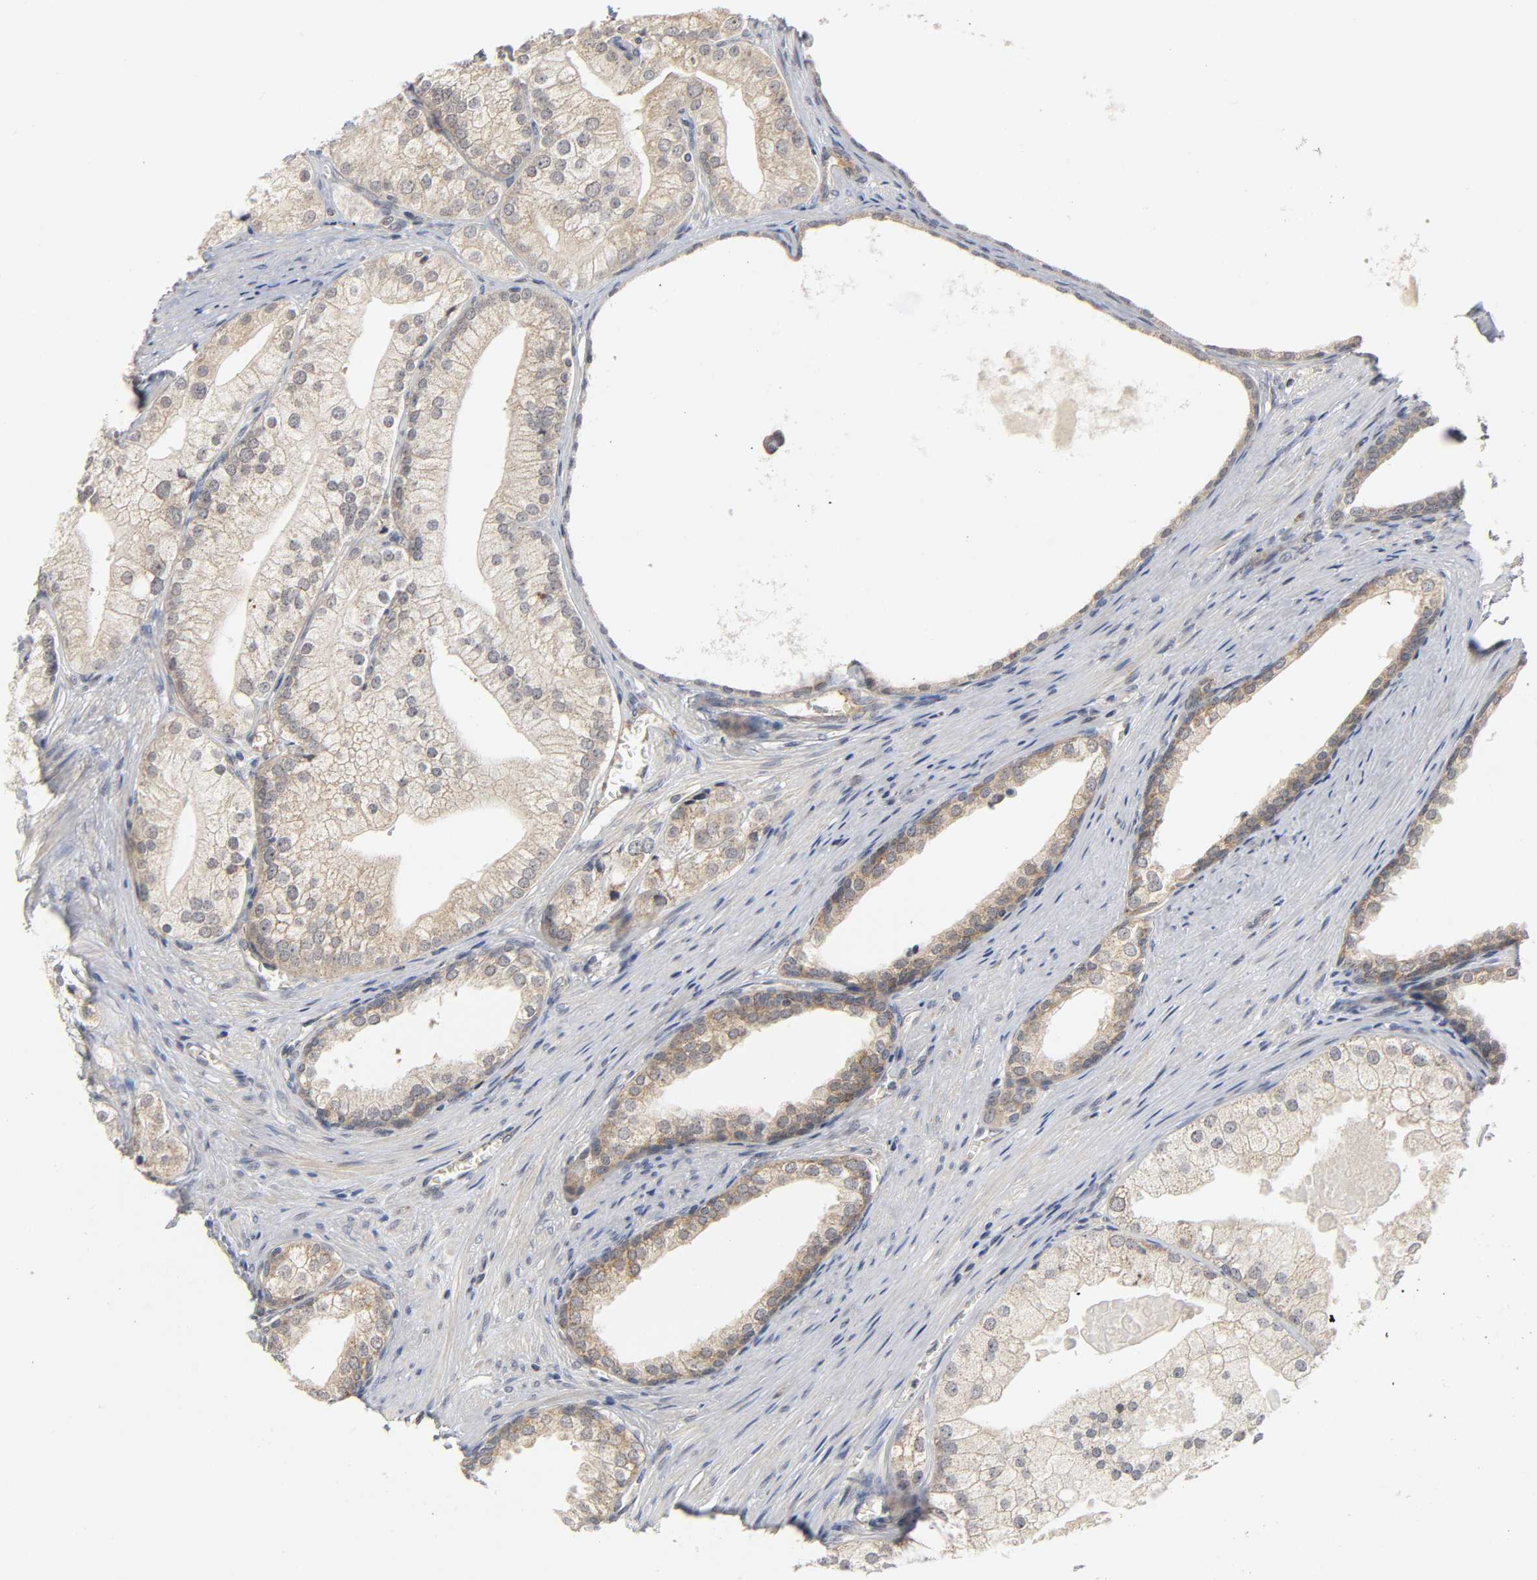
{"staining": {"intensity": "weak", "quantity": ">75%", "location": "cytoplasmic/membranous"}, "tissue": "prostate cancer", "cell_type": "Tumor cells", "image_type": "cancer", "snomed": [{"axis": "morphology", "description": "Adenocarcinoma, Low grade"}, {"axis": "topography", "description": "Prostate"}], "caption": "Prostate cancer stained with a protein marker shows weak staining in tumor cells.", "gene": "NRP1", "patient": {"sex": "male", "age": 69}}